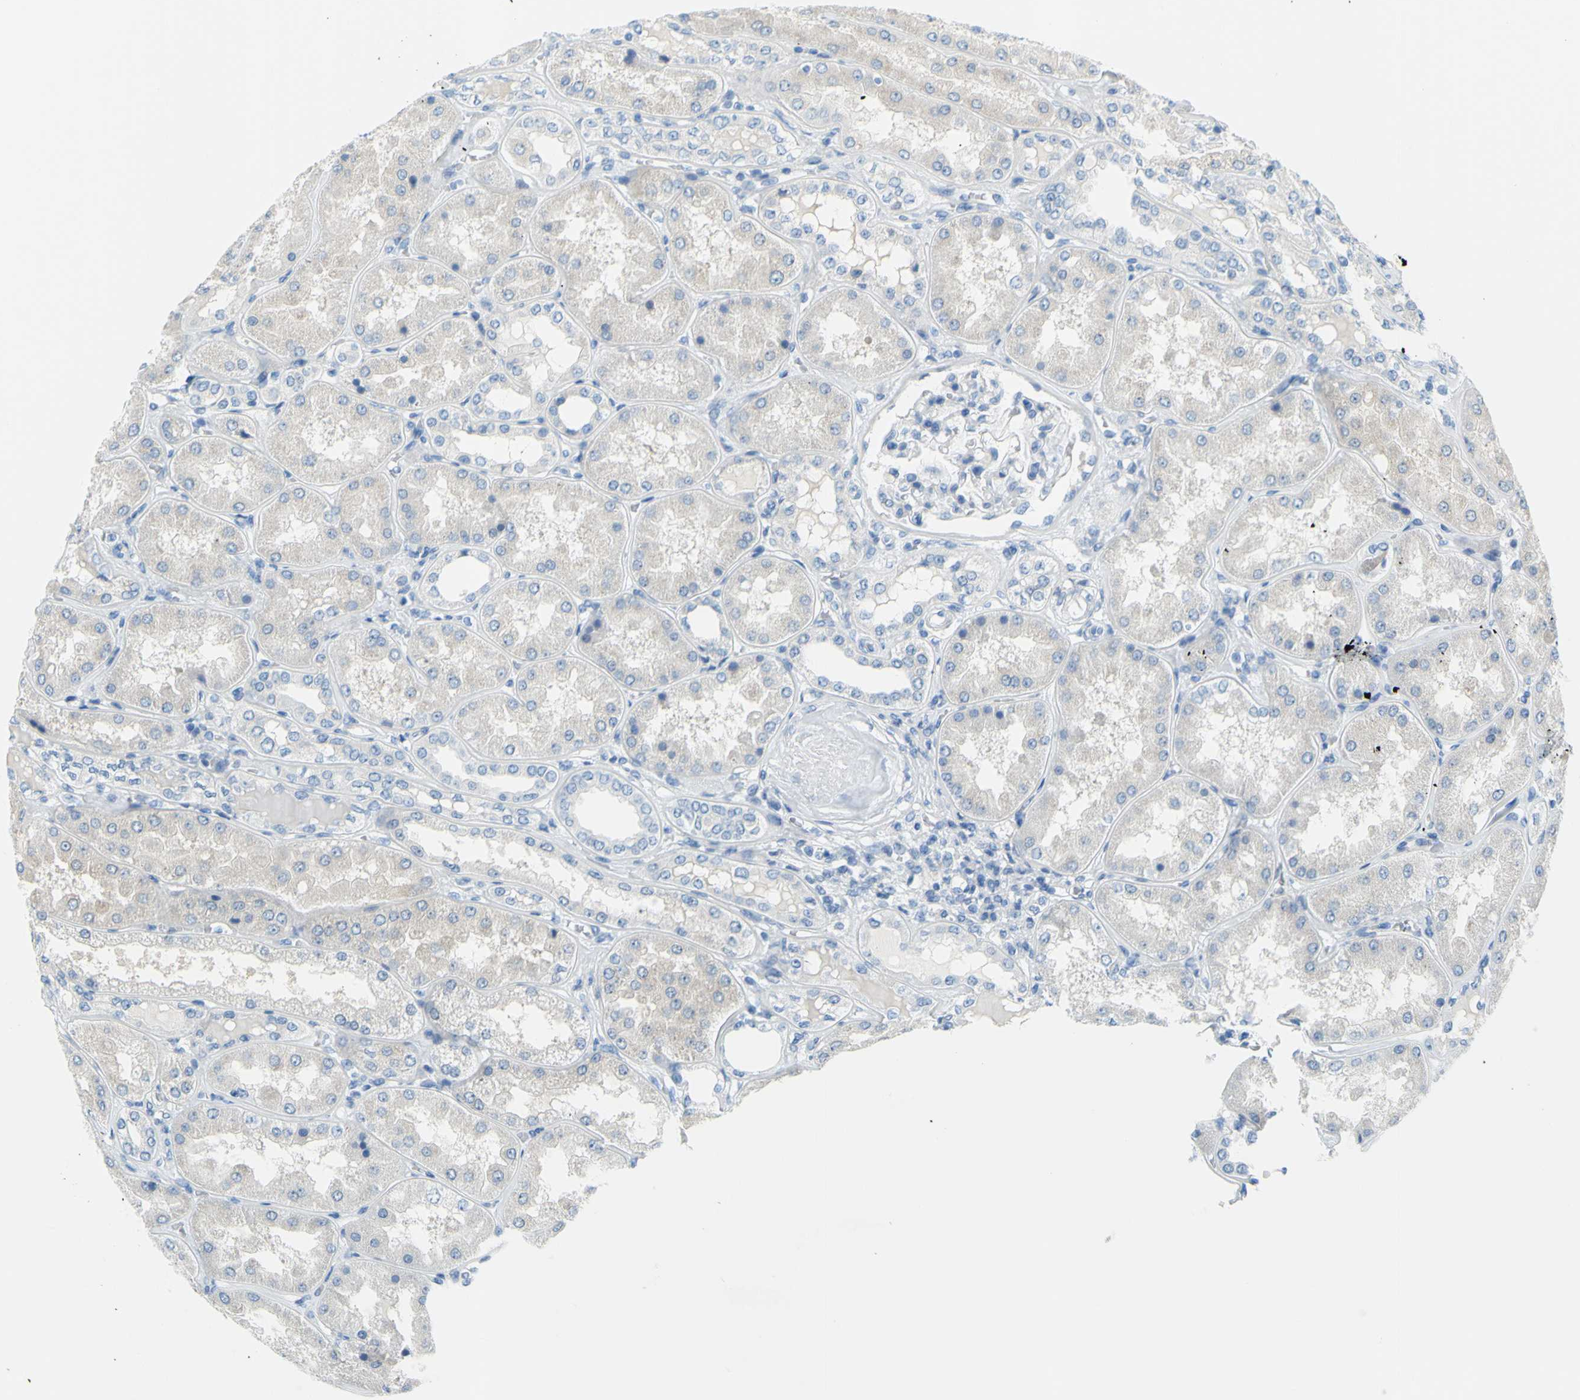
{"staining": {"intensity": "negative", "quantity": "none", "location": "none"}, "tissue": "kidney", "cell_type": "Cells in glomeruli", "image_type": "normal", "snomed": [{"axis": "morphology", "description": "Normal tissue, NOS"}, {"axis": "topography", "description": "Kidney"}], "caption": "IHC of benign kidney displays no positivity in cells in glomeruli. (Stains: DAB immunohistochemistry with hematoxylin counter stain, Microscopy: brightfield microscopy at high magnification).", "gene": "DCT", "patient": {"sex": "female", "age": 56}}